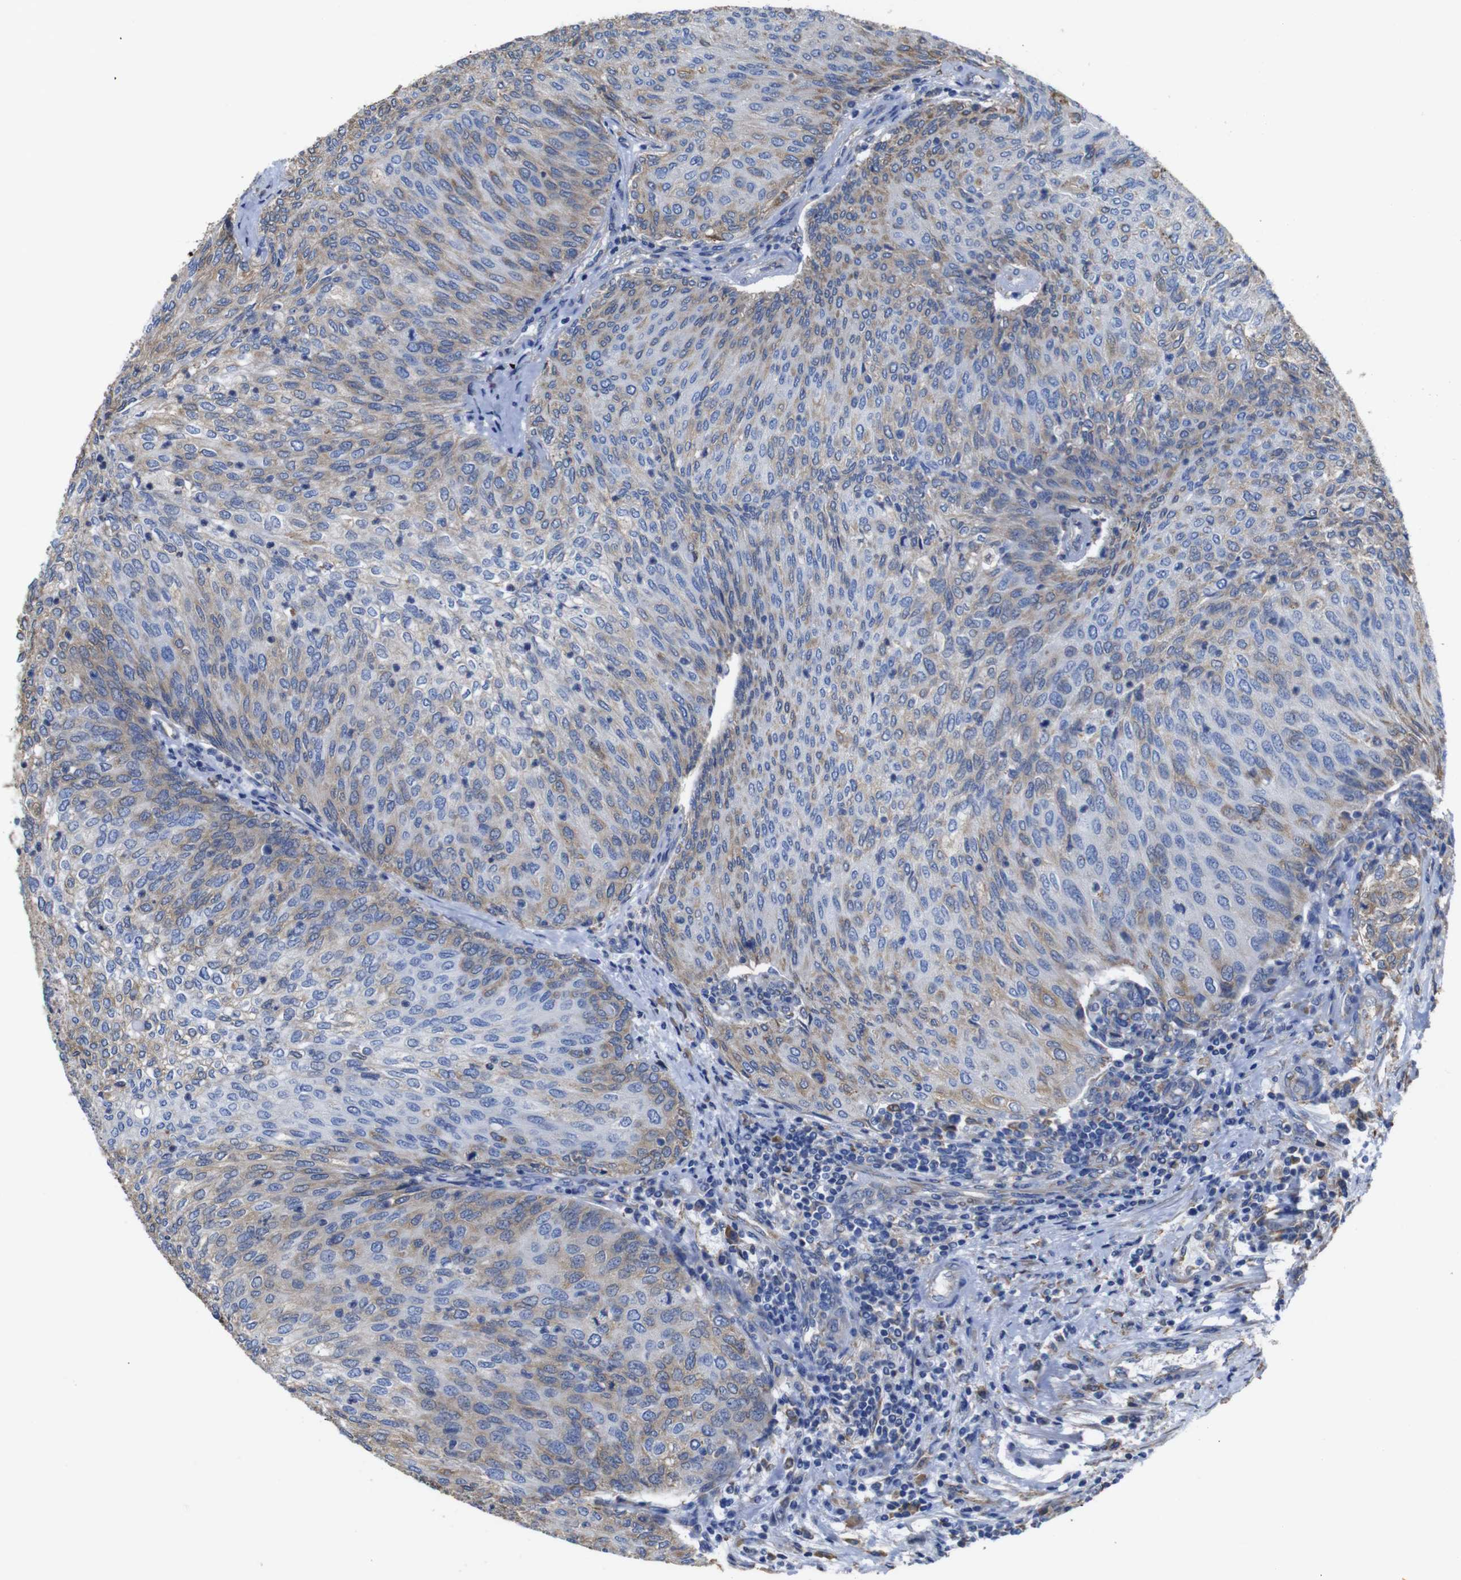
{"staining": {"intensity": "weak", "quantity": "25%-75%", "location": "cytoplasmic/membranous"}, "tissue": "urothelial cancer", "cell_type": "Tumor cells", "image_type": "cancer", "snomed": [{"axis": "morphology", "description": "Urothelial carcinoma, Low grade"}, {"axis": "topography", "description": "Urinary bladder"}], "caption": "This image displays immunohistochemistry staining of human low-grade urothelial carcinoma, with low weak cytoplasmic/membranous staining in approximately 25%-75% of tumor cells.", "gene": "PPIB", "patient": {"sex": "female", "age": 79}}